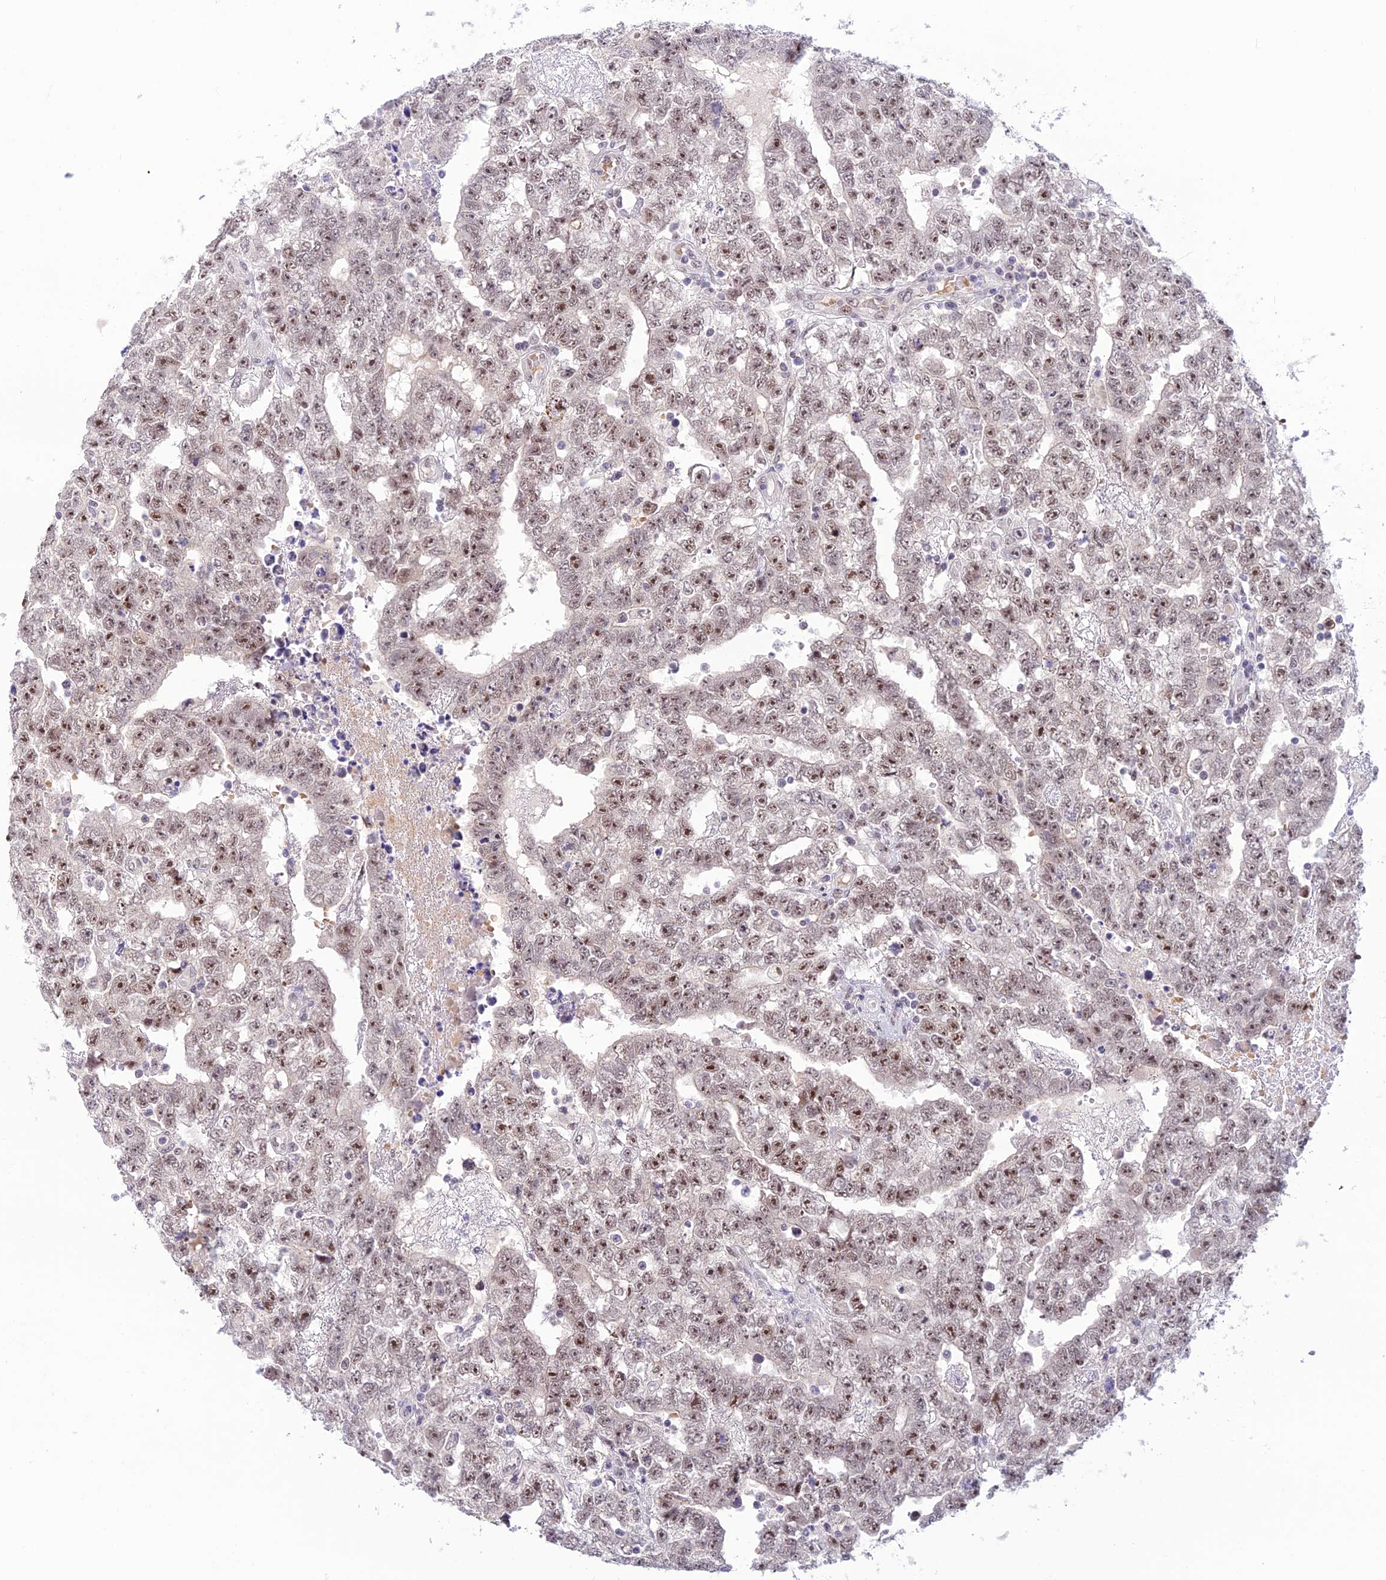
{"staining": {"intensity": "moderate", "quantity": ">75%", "location": "nuclear"}, "tissue": "testis cancer", "cell_type": "Tumor cells", "image_type": "cancer", "snomed": [{"axis": "morphology", "description": "Carcinoma, Embryonal, NOS"}, {"axis": "topography", "description": "Testis"}], "caption": "Immunohistochemistry micrograph of neoplastic tissue: testis cancer (embryonal carcinoma) stained using immunohistochemistry shows medium levels of moderate protein expression localized specifically in the nuclear of tumor cells, appearing as a nuclear brown color.", "gene": "ASPDH", "patient": {"sex": "male", "age": 25}}